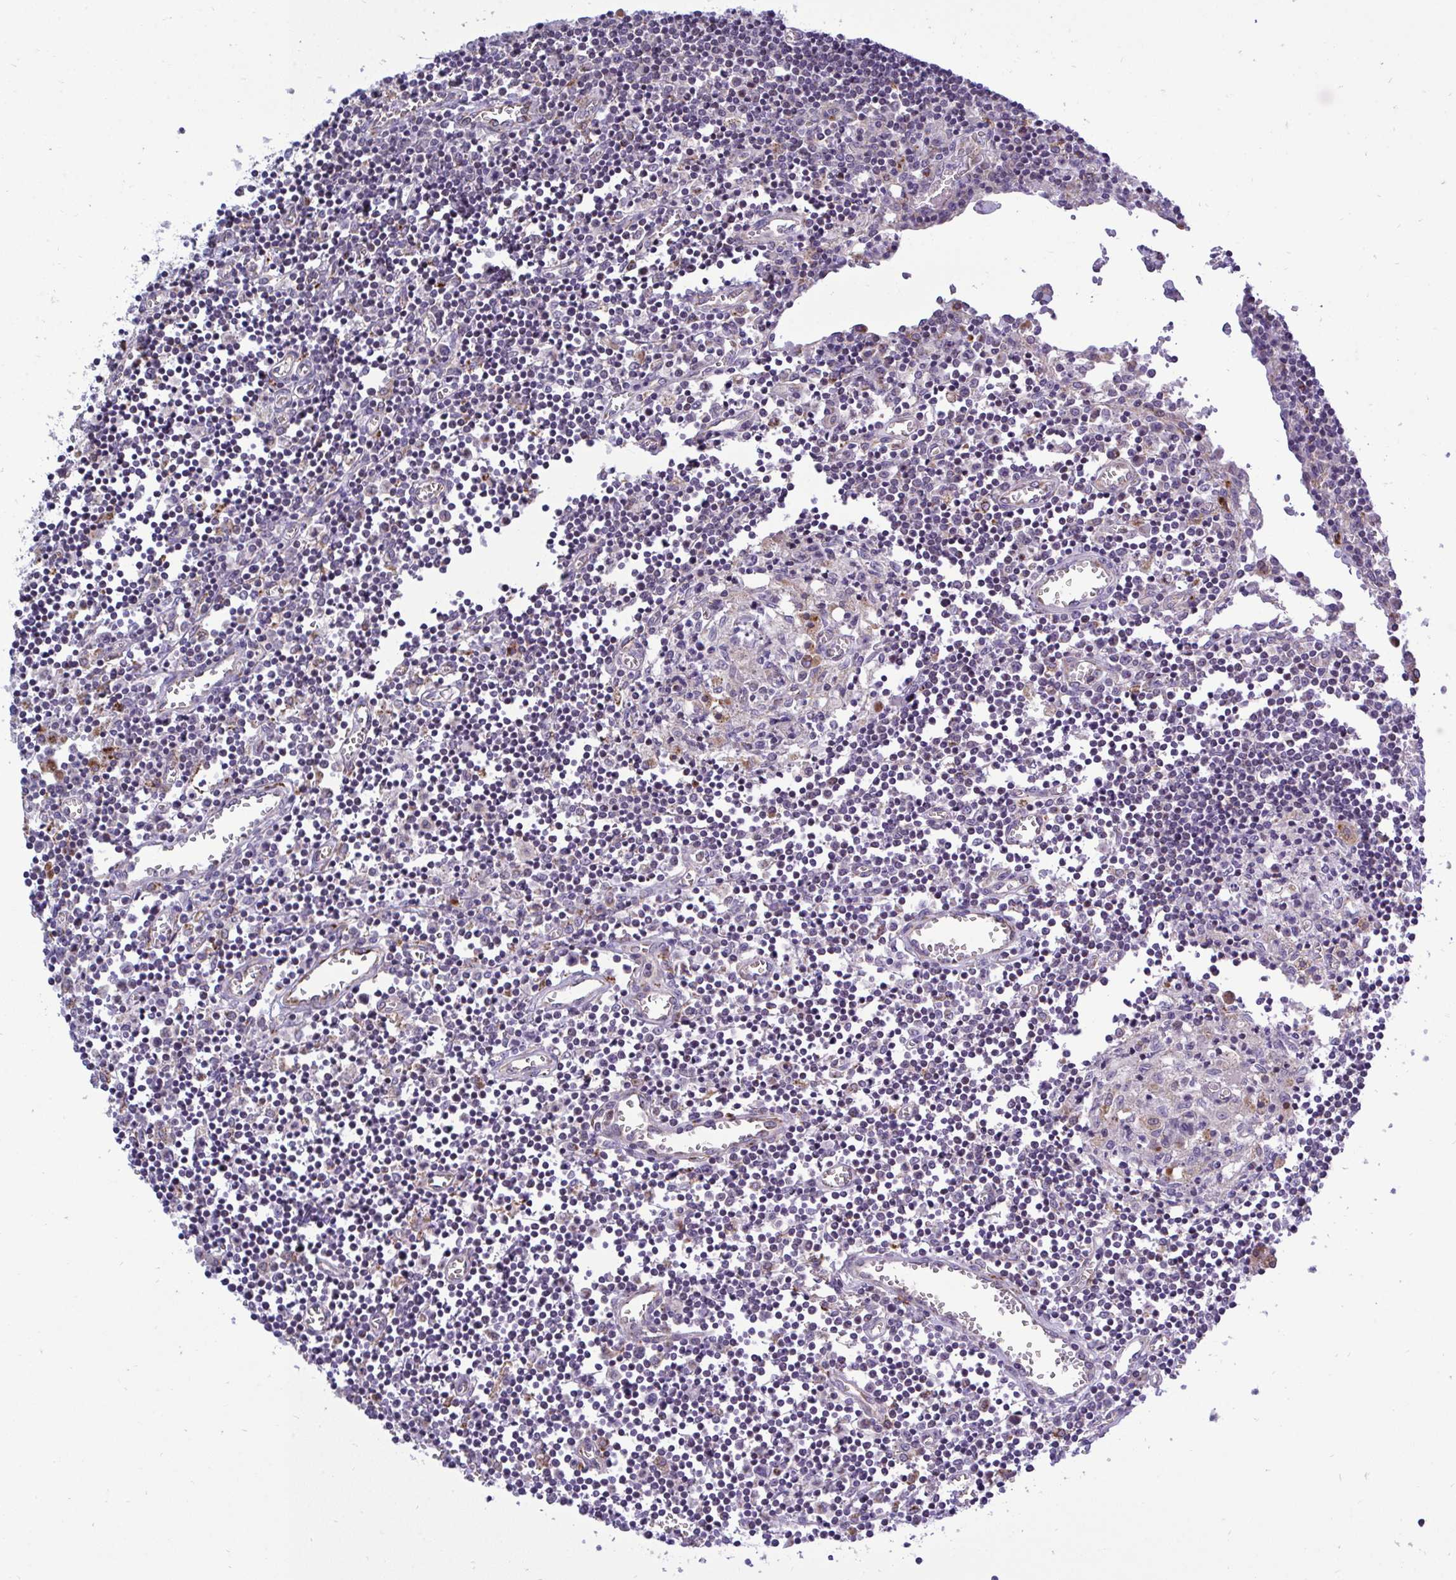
{"staining": {"intensity": "negative", "quantity": "none", "location": "none"}, "tissue": "lymph node", "cell_type": "Non-germinal center cells", "image_type": "normal", "snomed": [{"axis": "morphology", "description": "Normal tissue, NOS"}, {"axis": "topography", "description": "Lymph node"}], "caption": "Image shows no protein staining in non-germinal center cells of unremarkable lymph node. The staining was performed using DAB to visualize the protein expression in brown, while the nuclei were stained in blue with hematoxylin (Magnification: 20x).", "gene": "XAF1", "patient": {"sex": "male", "age": 66}}